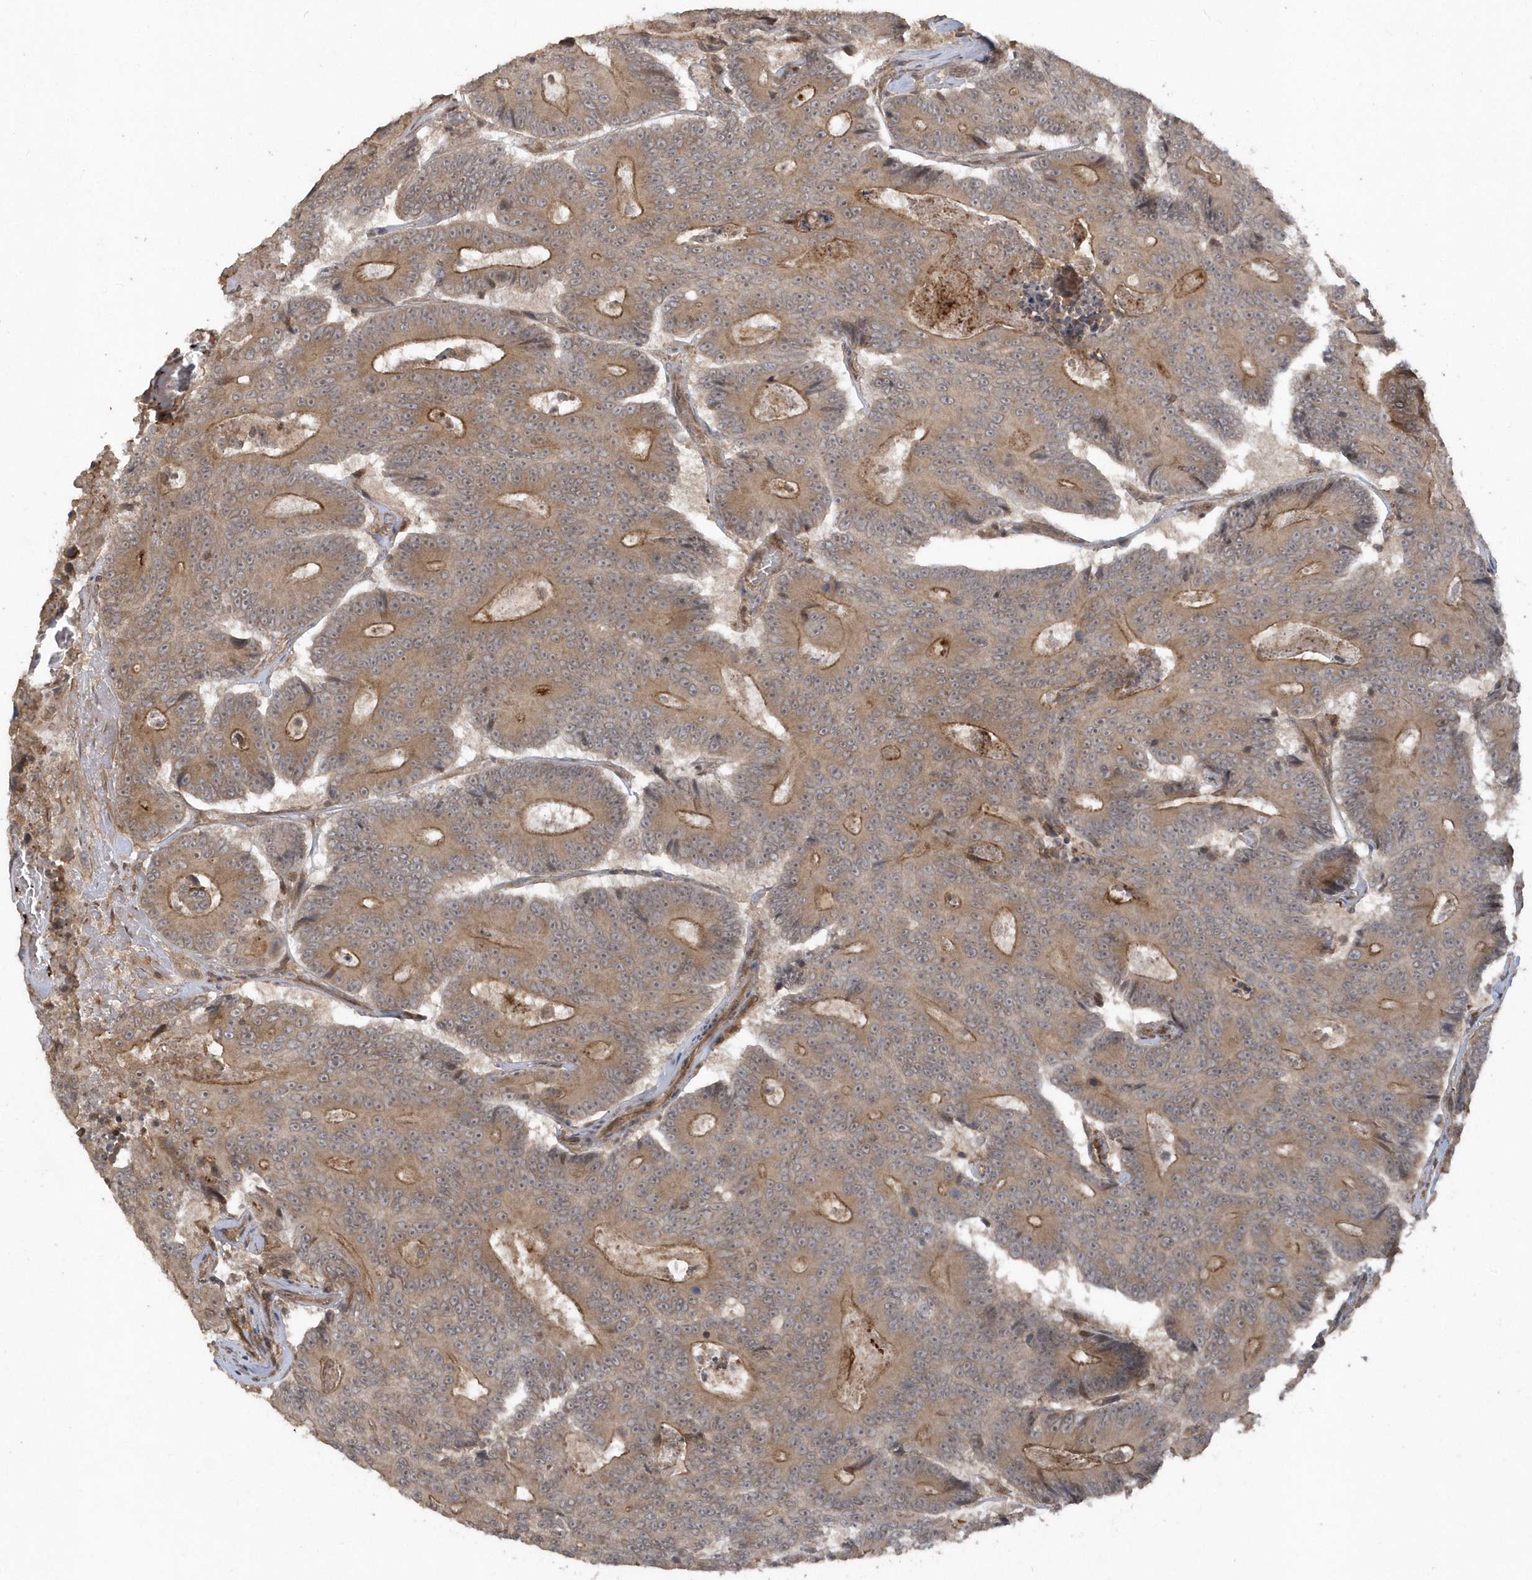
{"staining": {"intensity": "moderate", "quantity": ">75%", "location": "cytoplasmic/membranous"}, "tissue": "colorectal cancer", "cell_type": "Tumor cells", "image_type": "cancer", "snomed": [{"axis": "morphology", "description": "Adenocarcinoma, NOS"}, {"axis": "topography", "description": "Colon"}], "caption": "Brown immunohistochemical staining in colorectal adenocarcinoma demonstrates moderate cytoplasmic/membranous positivity in approximately >75% of tumor cells. Using DAB (3,3'-diaminobenzidine) (brown) and hematoxylin (blue) stains, captured at high magnification using brightfield microscopy.", "gene": "HERPUD1", "patient": {"sex": "male", "age": 83}}